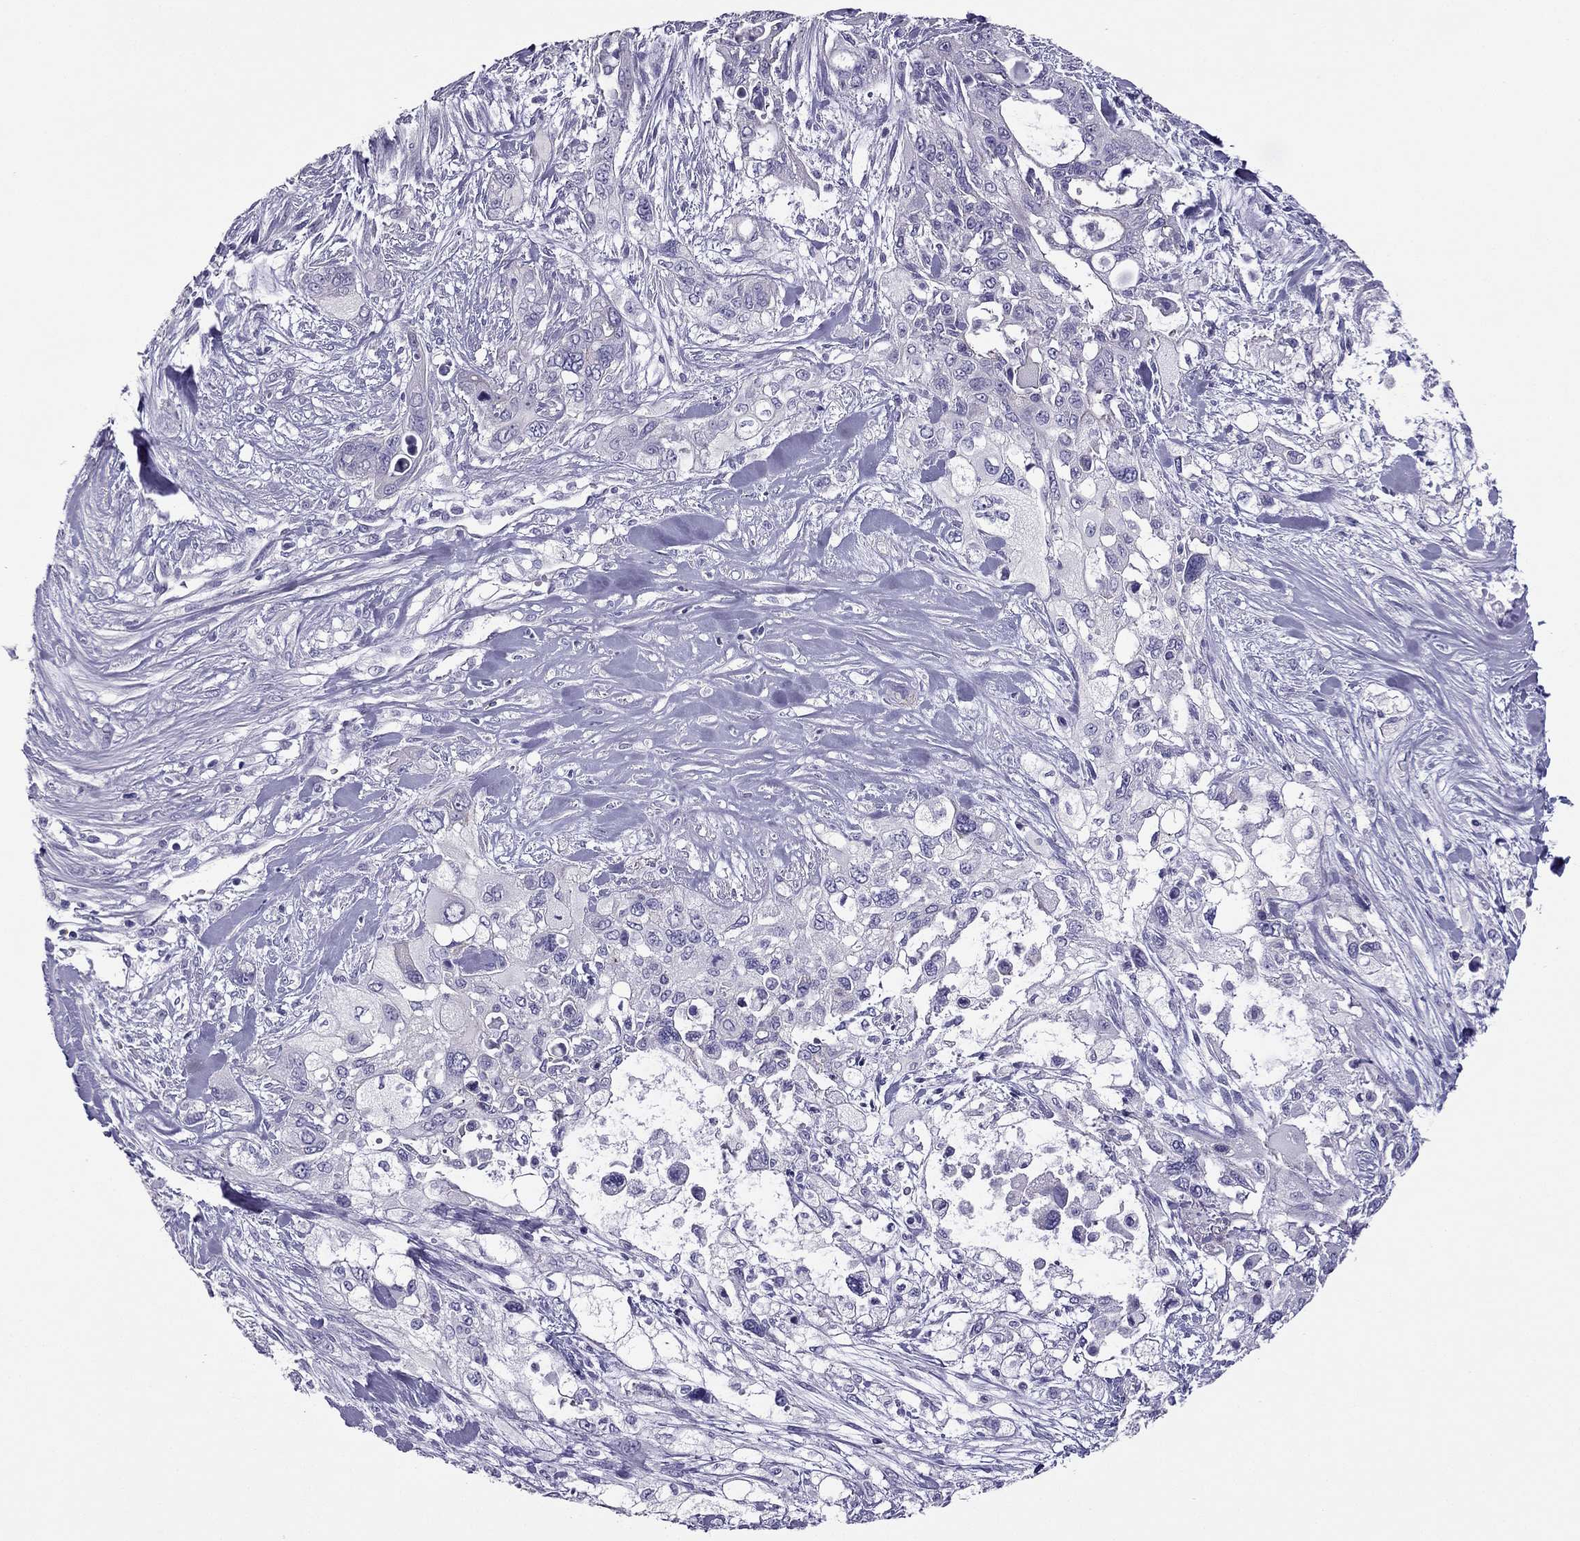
{"staining": {"intensity": "negative", "quantity": "none", "location": "none"}, "tissue": "pancreatic cancer", "cell_type": "Tumor cells", "image_type": "cancer", "snomed": [{"axis": "morphology", "description": "Adenocarcinoma, NOS"}, {"axis": "topography", "description": "Pancreas"}], "caption": "There is no significant expression in tumor cells of pancreatic cancer. (Brightfield microscopy of DAB immunohistochemistry (IHC) at high magnification).", "gene": "PDE6A", "patient": {"sex": "male", "age": 47}}